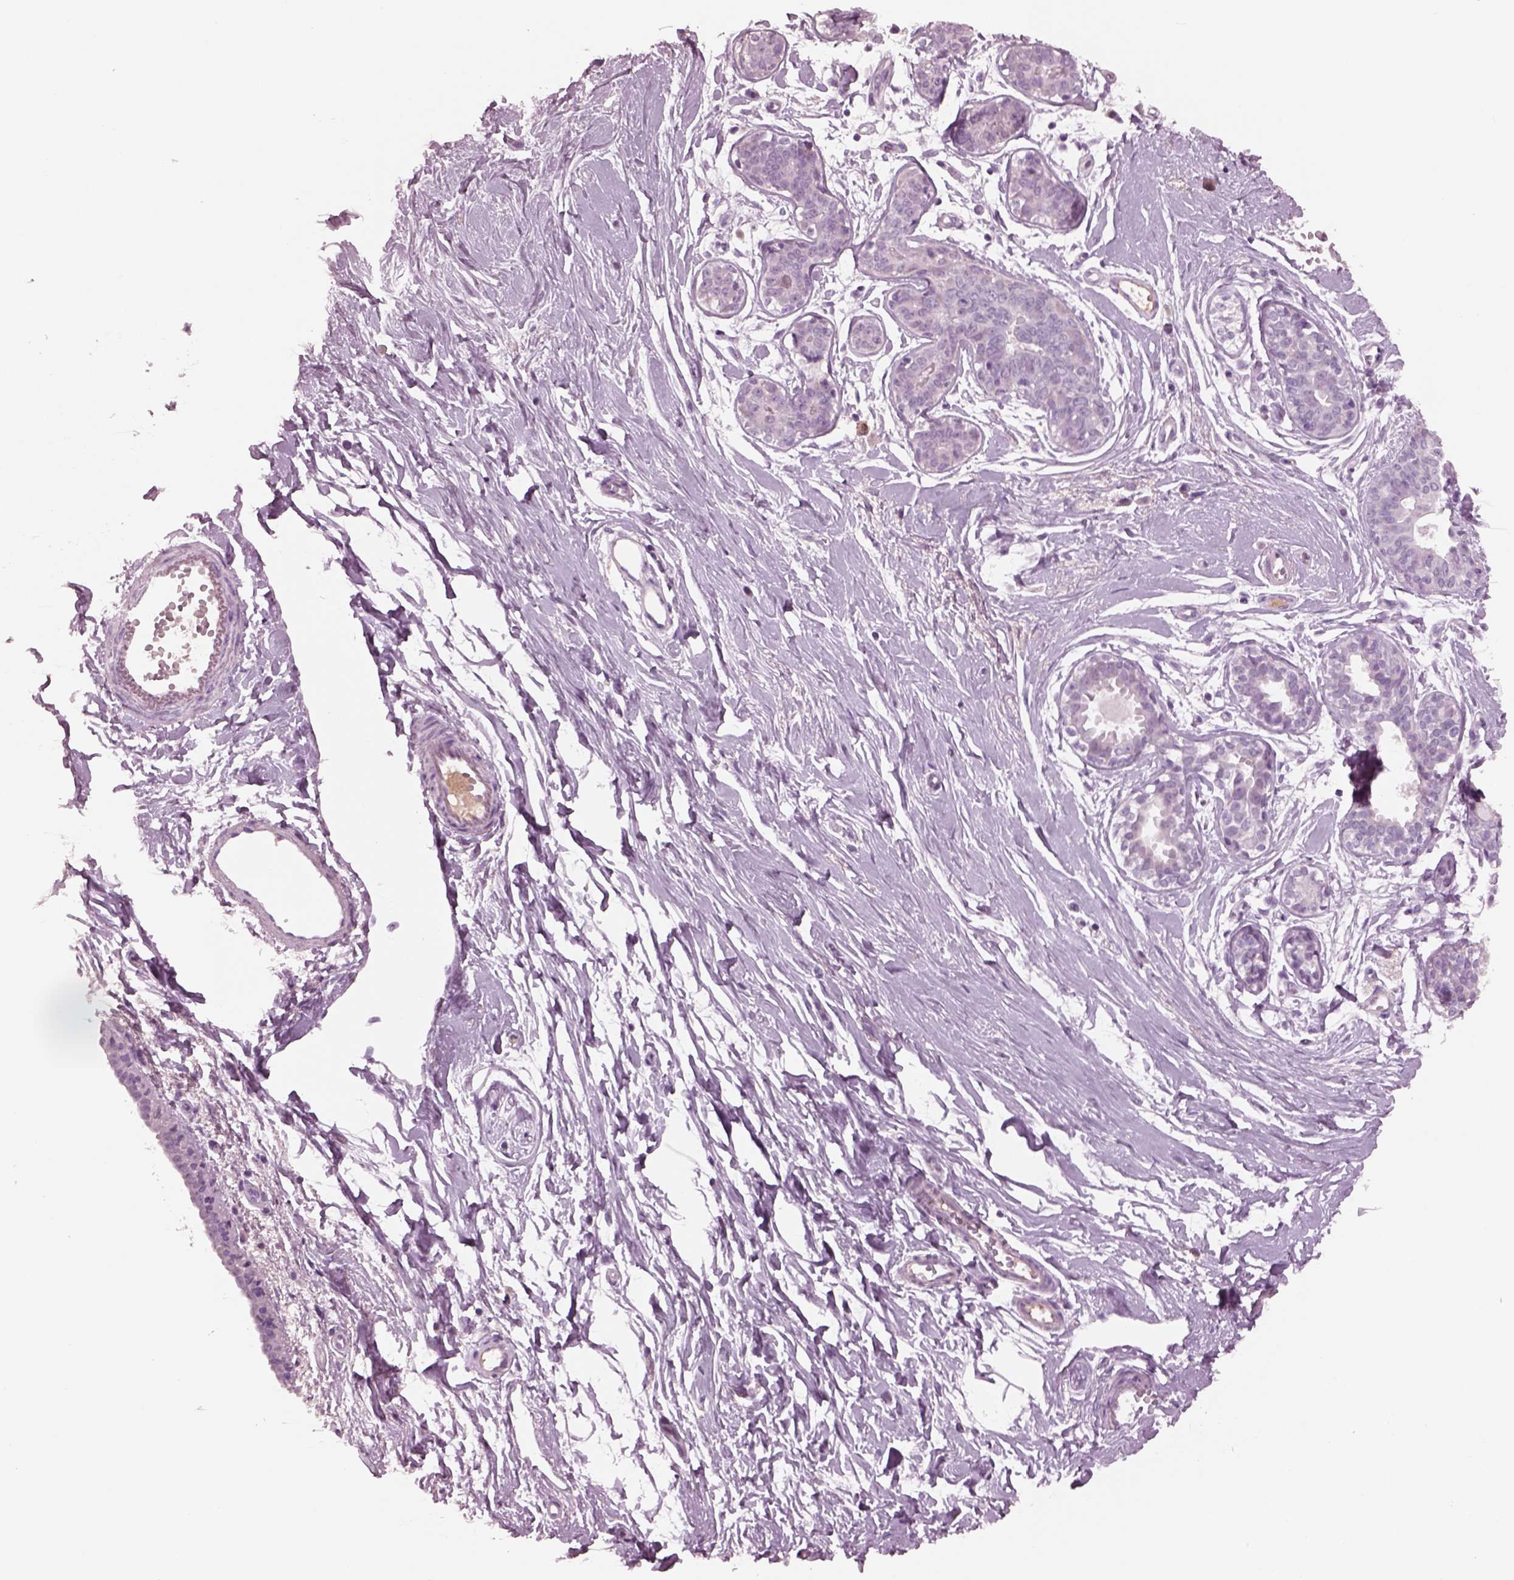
{"staining": {"intensity": "negative", "quantity": "none", "location": "none"}, "tissue": "breast", "cell_type": "Adipocytes", "image_type": "normal", "snomed": [{"axis": "morphology", "description": "Normal tissue, NOS"}, {"axis": "topography", "description": "Breast"}], "caption": "IHC micrograph of normal breast: breast stained with DAB shows no significant protein staining in adipocytes. (Stains: DAB (3,3'-diaminobenzidine) IHC with hematoxylin counter stain, Microscopy: brightfield microscopy at high magnification).", "gene": "CYLC1", "patient": {"sex": "female", "age": 49}}